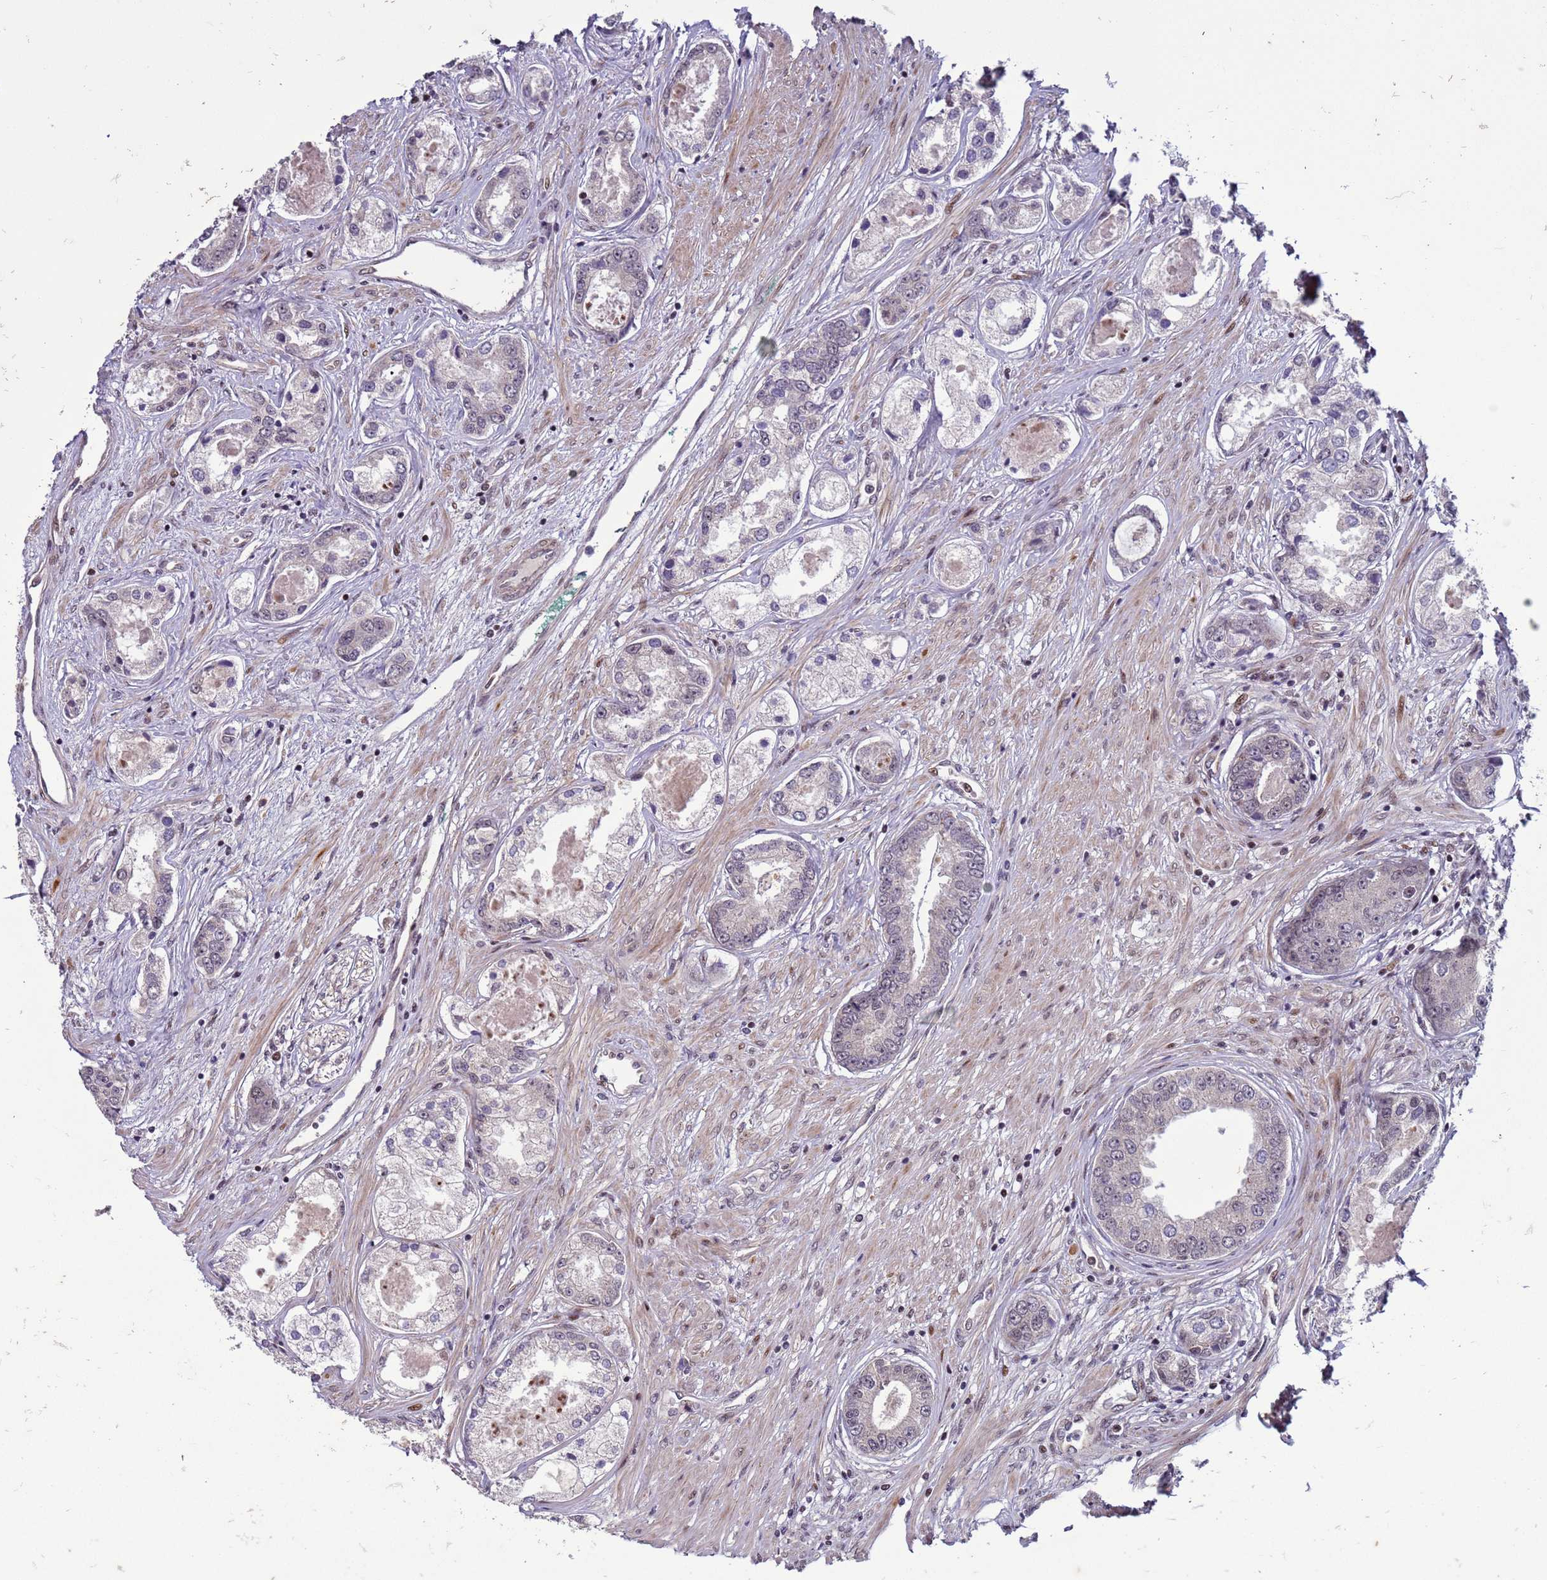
{"staining": {"intensity": "negative", "quantity": "none", "location": "none"}, "tissue": "prostate cancer", "cell_type": "Tumor cells", "image_type": "cancer", "snomed": [{"axis": "morphology", "description": "Adenocarcinoma, Low grade"}, {"axis": "topography", "description": "Prostate"}], "caption": "The image demonstrates no staining of tumor cells in prostate low-grade adenocarcinoma.", "gene": "SHC3", "patient": {"sex": "male", "age": 68}}